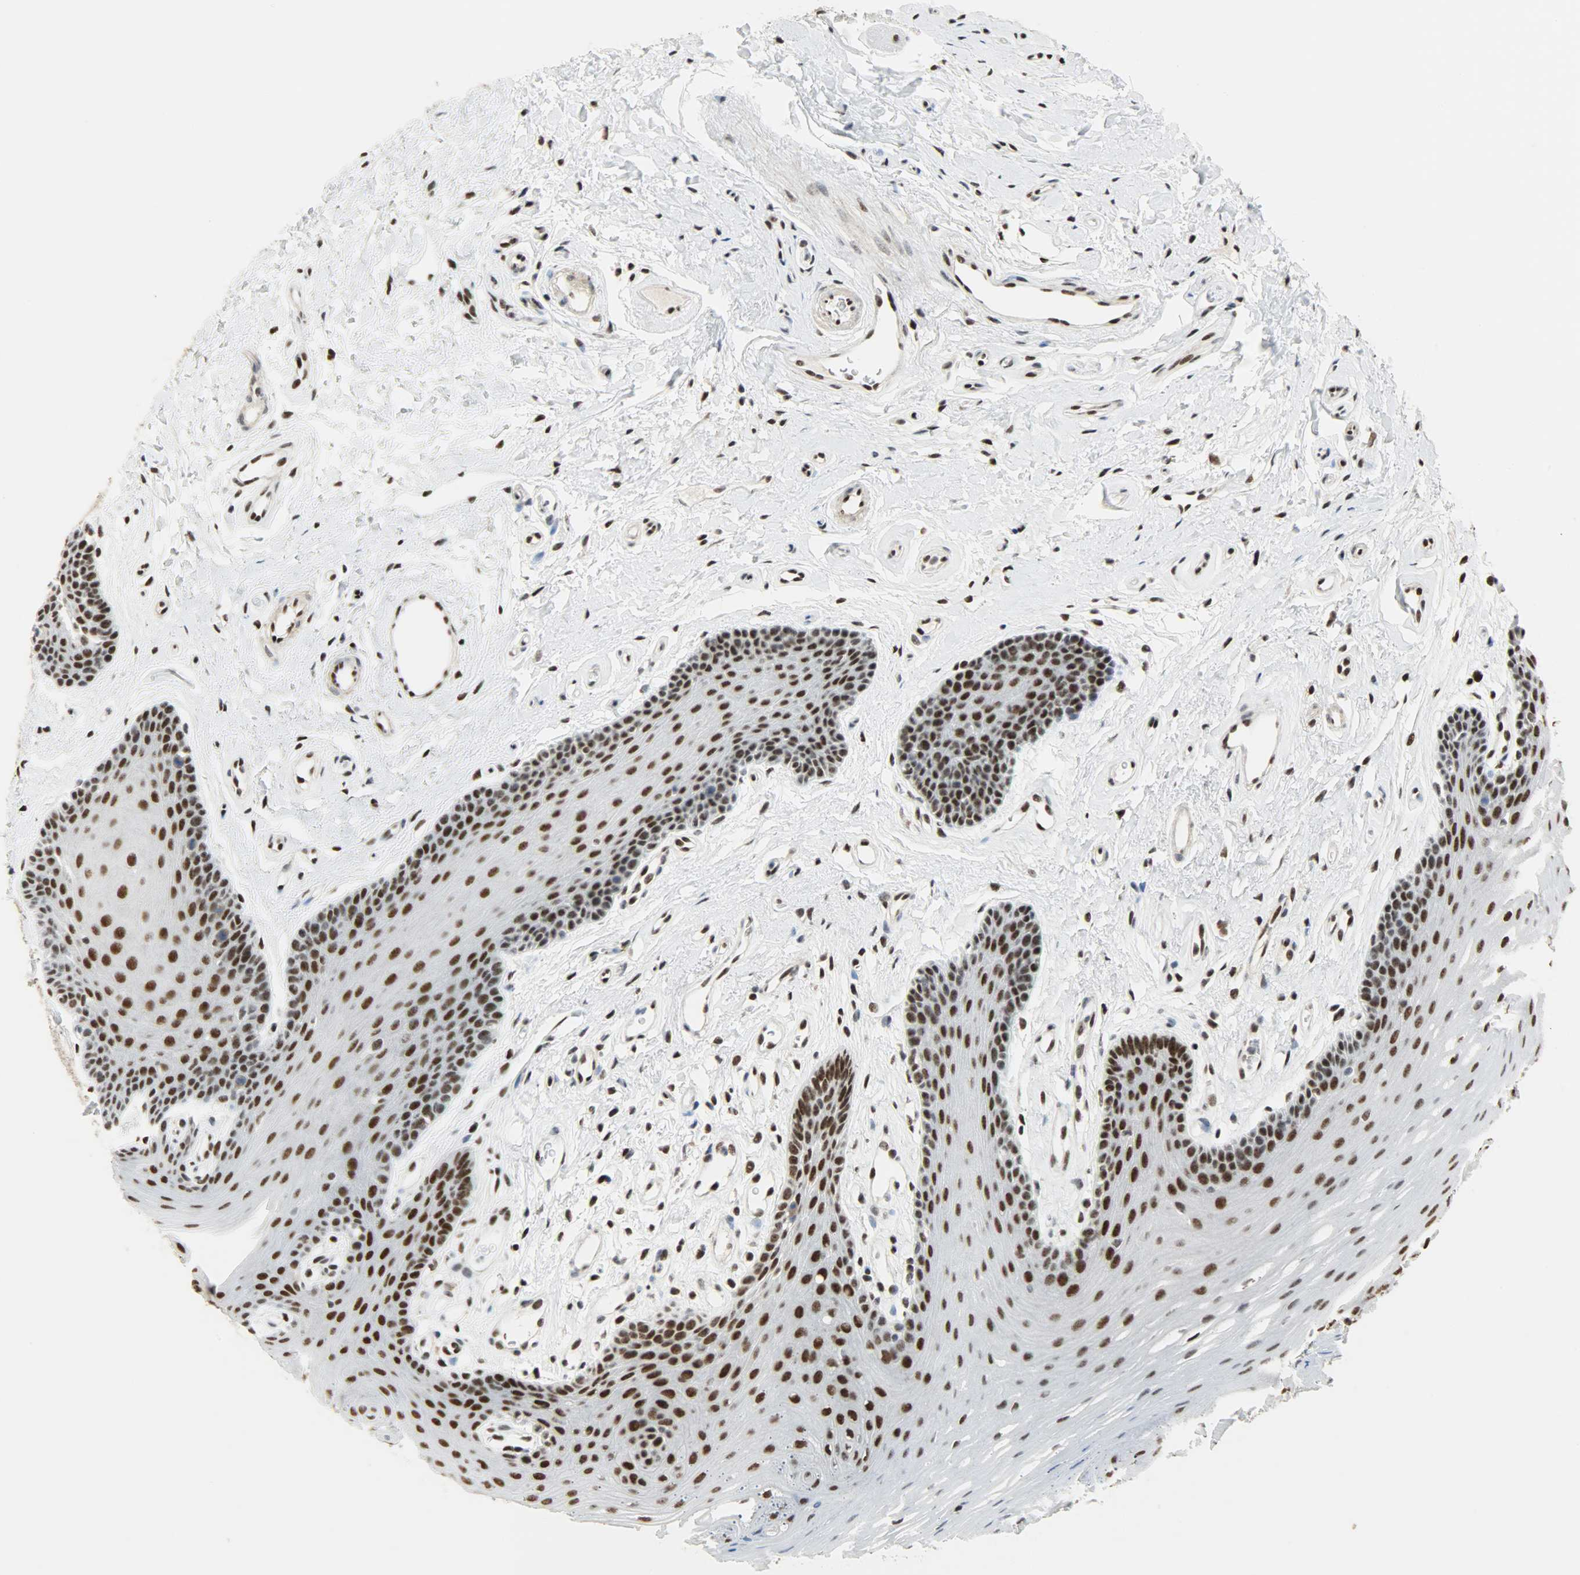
{"staining": {"intensity": "strong", "quantity": ">75%", "location": "nuclear"}, "tissue": "oral mucosa", "cell_type": "Squamous epithelial cells", "image_type": "normal", "snomed": [{"axis": "morphology", "description": "Normal tissue, NOS"}, {"axis": "topography", "description": "Oral tissue"}], "caption": "Protein expression analysis of normal human oral mucosa reveals strong nuclear expression in about >75% of squamous epithelial cells.", "gene": "SSB", "patient": {"sex": "male", "age": 62}}